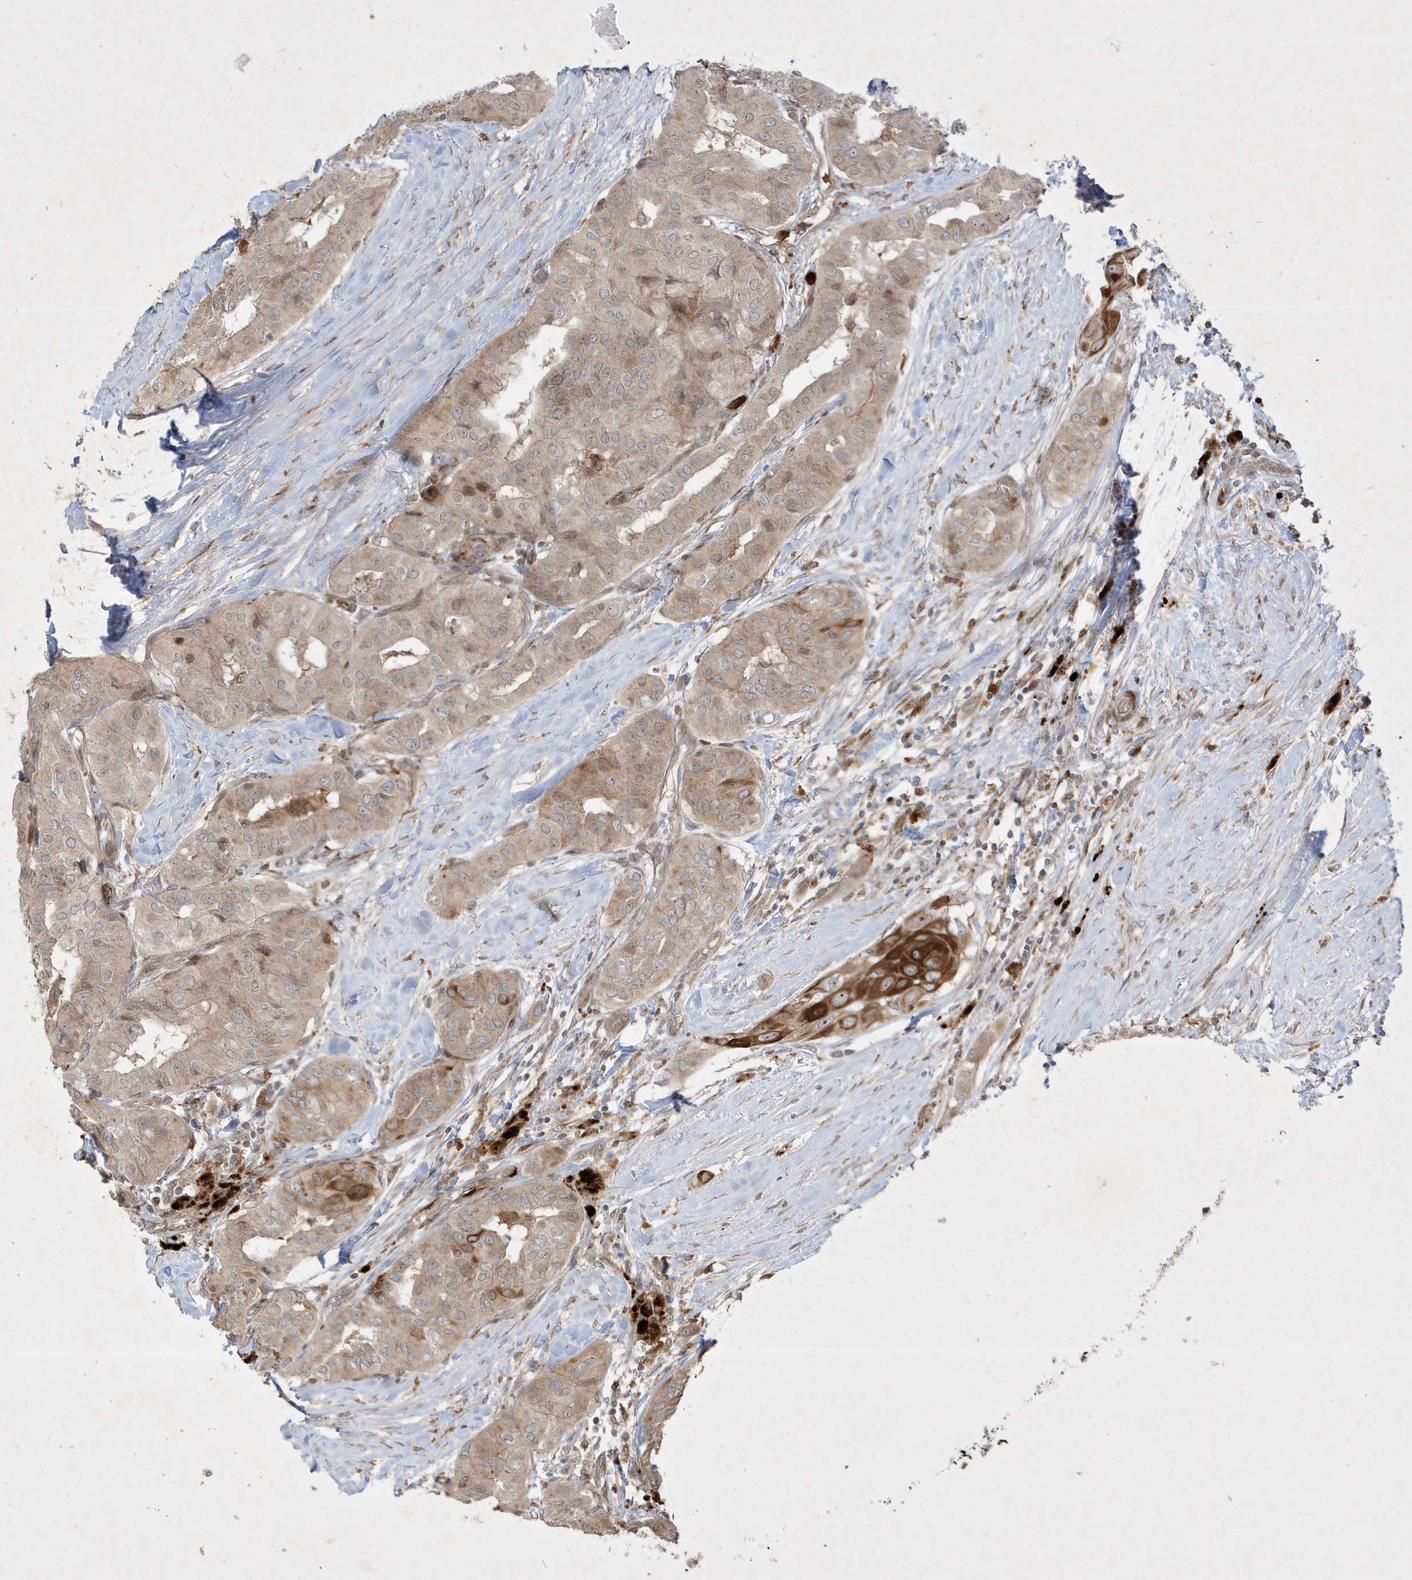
{"staining": {"intensity": "weak", "quantity": ">75%", "location": "cytoplasmic/membranous"}, "tissue": "thyroid cancer", "cell_type": "Tumor cells", "image_type": "cancer", "snomed": [{"axis": "morphology", "description": "Papillary adenocarcinoma, NOS"}, {"axis": "topography", "description": "Thyroid gland"}], "caption": "Brown immunohistochemical staining in thyroid cancer displays weak cytoplasmic/membranous staining in approximately >75% of tumor cells. (brown staining indicates protein expression, while blue staining denotes nuclei).", "gene": "IFT57", "patient": {"sex": "female", "age": 59}}